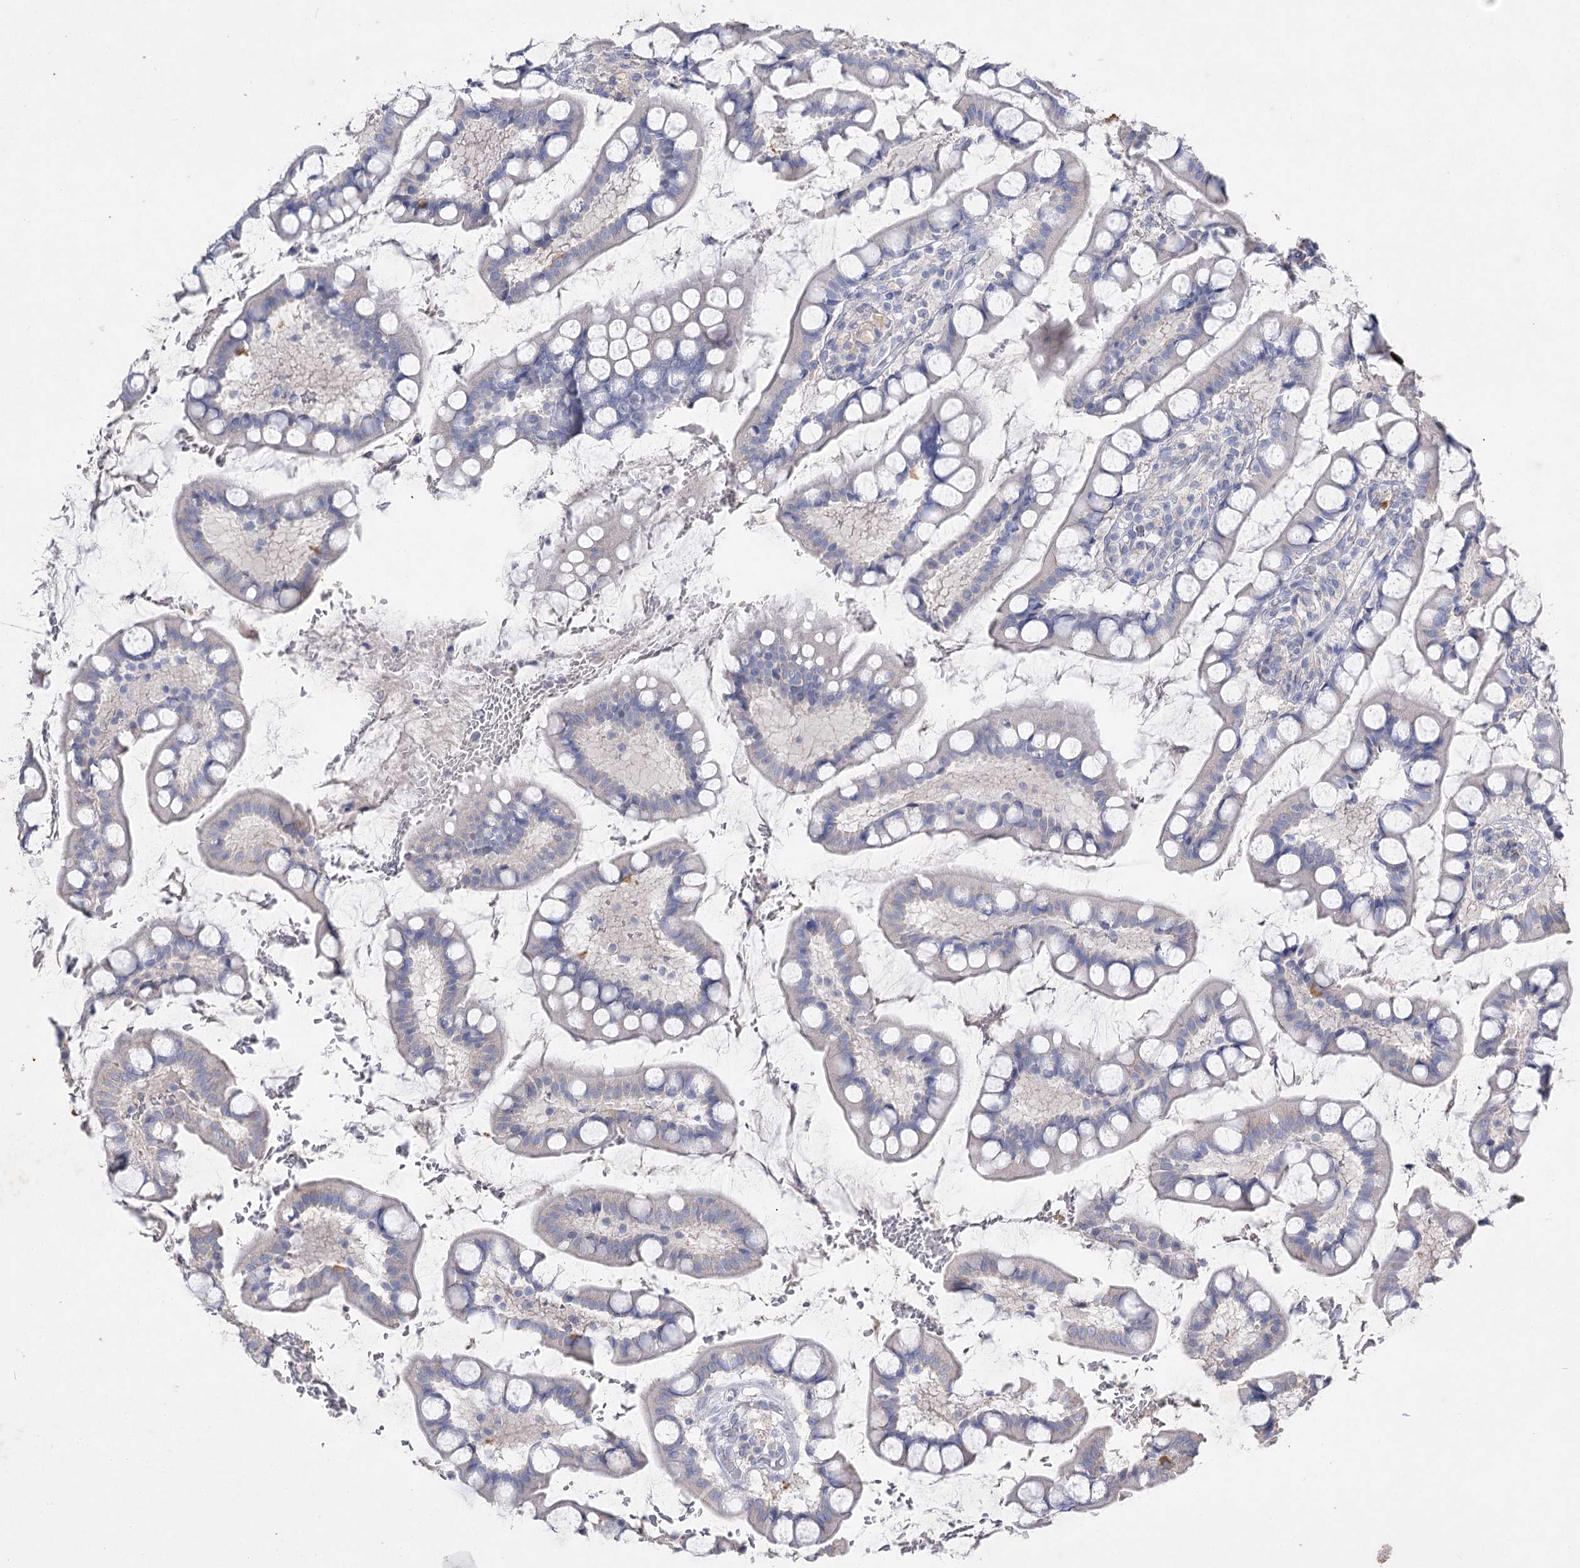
{"staining": {"intensity": "moderate", "quantity": "<25%", "location": "cytoplasmic/membranous"}, "tissue": "small intestine", "cell_type": "Glandular cells", "image_type": "normal", "snomed": [{"axis": "morphology", "description": "Normal tissue, NOS"}, {"axis": "topography", "description": "Small intestine"}], "caption": "Protein expression analysis of normal human small intestine reveals moderate cytoplasmic/membranous positivity in about <25% of glandular cells. (DAB IHC, brown staining for protein, blue staining for nuclei).", "gene": "IL1RAP", "patient": {"sex": "male", "age": 52}}